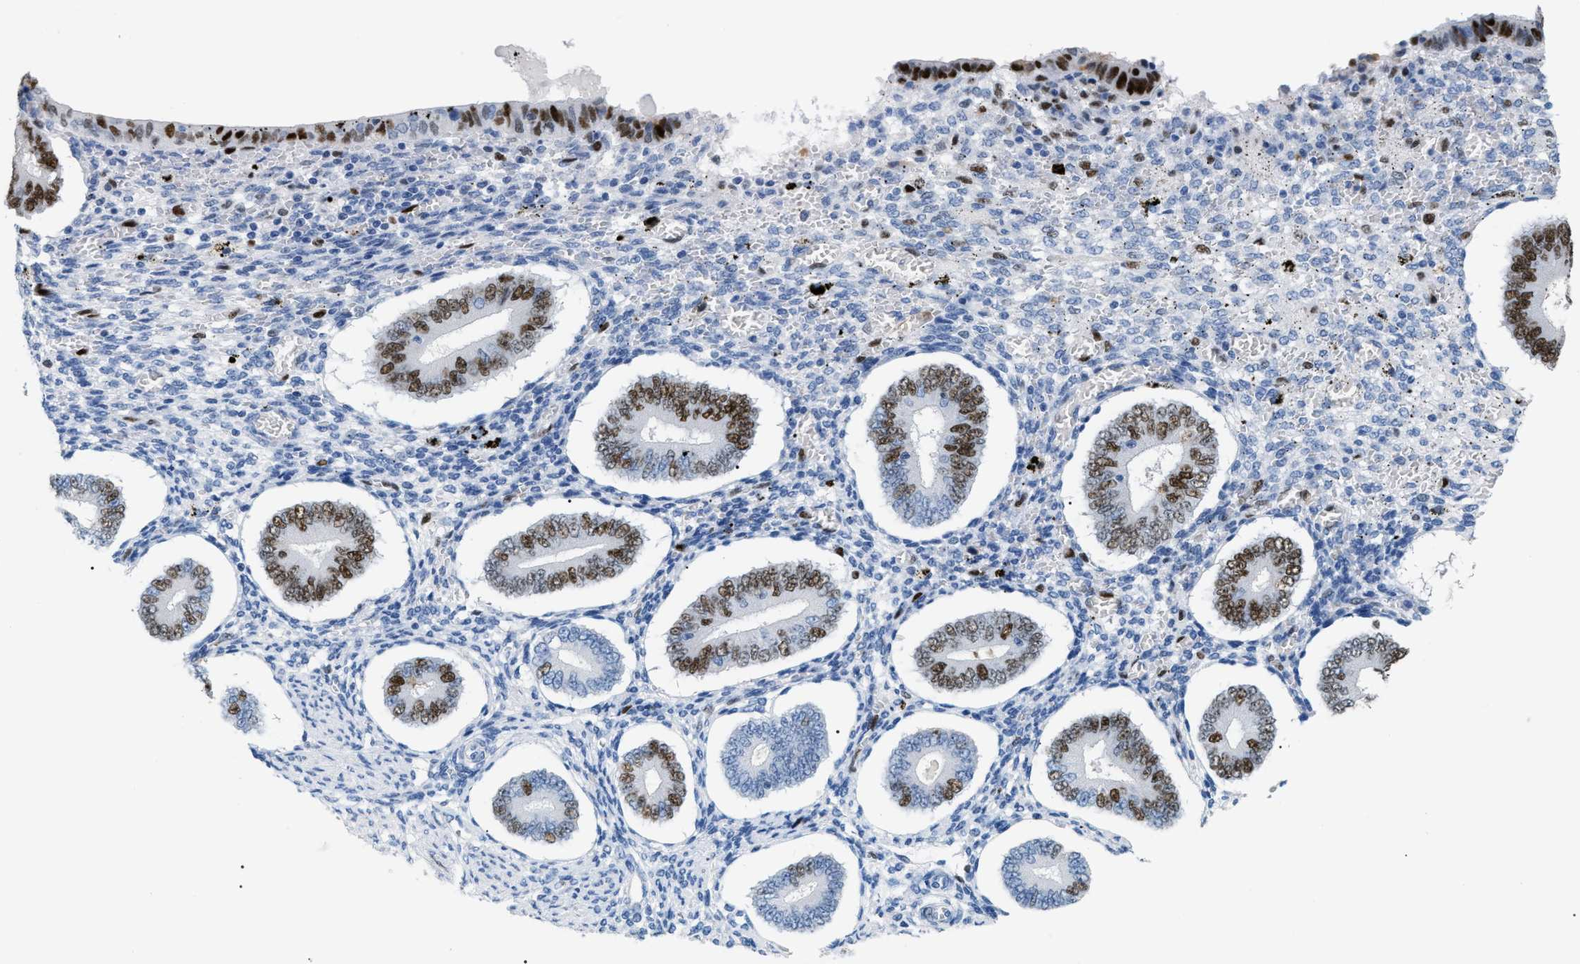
{"staining": {"intensity": "strong", "quantity": "<25%", "location": "nuclear"}, "tissue": "endometrium", "cell_type": "Cells in endometrial stroma", "image_type": "normal", "snomed": [{"axis": "morphology", "description": "Normal tissue, NOS"}, {"axis": "topography", "description": "Endometrium"}], "caption": "Endometrium stained with immunohistochemistry demonstrates strong nuclear expression in about <25% of cells in endometrial stroma. (DAB = brown stain, brightfield microscopy at high magnification).", "gene": "MCM7", "patient": {"sex": "female", "age": 42}}